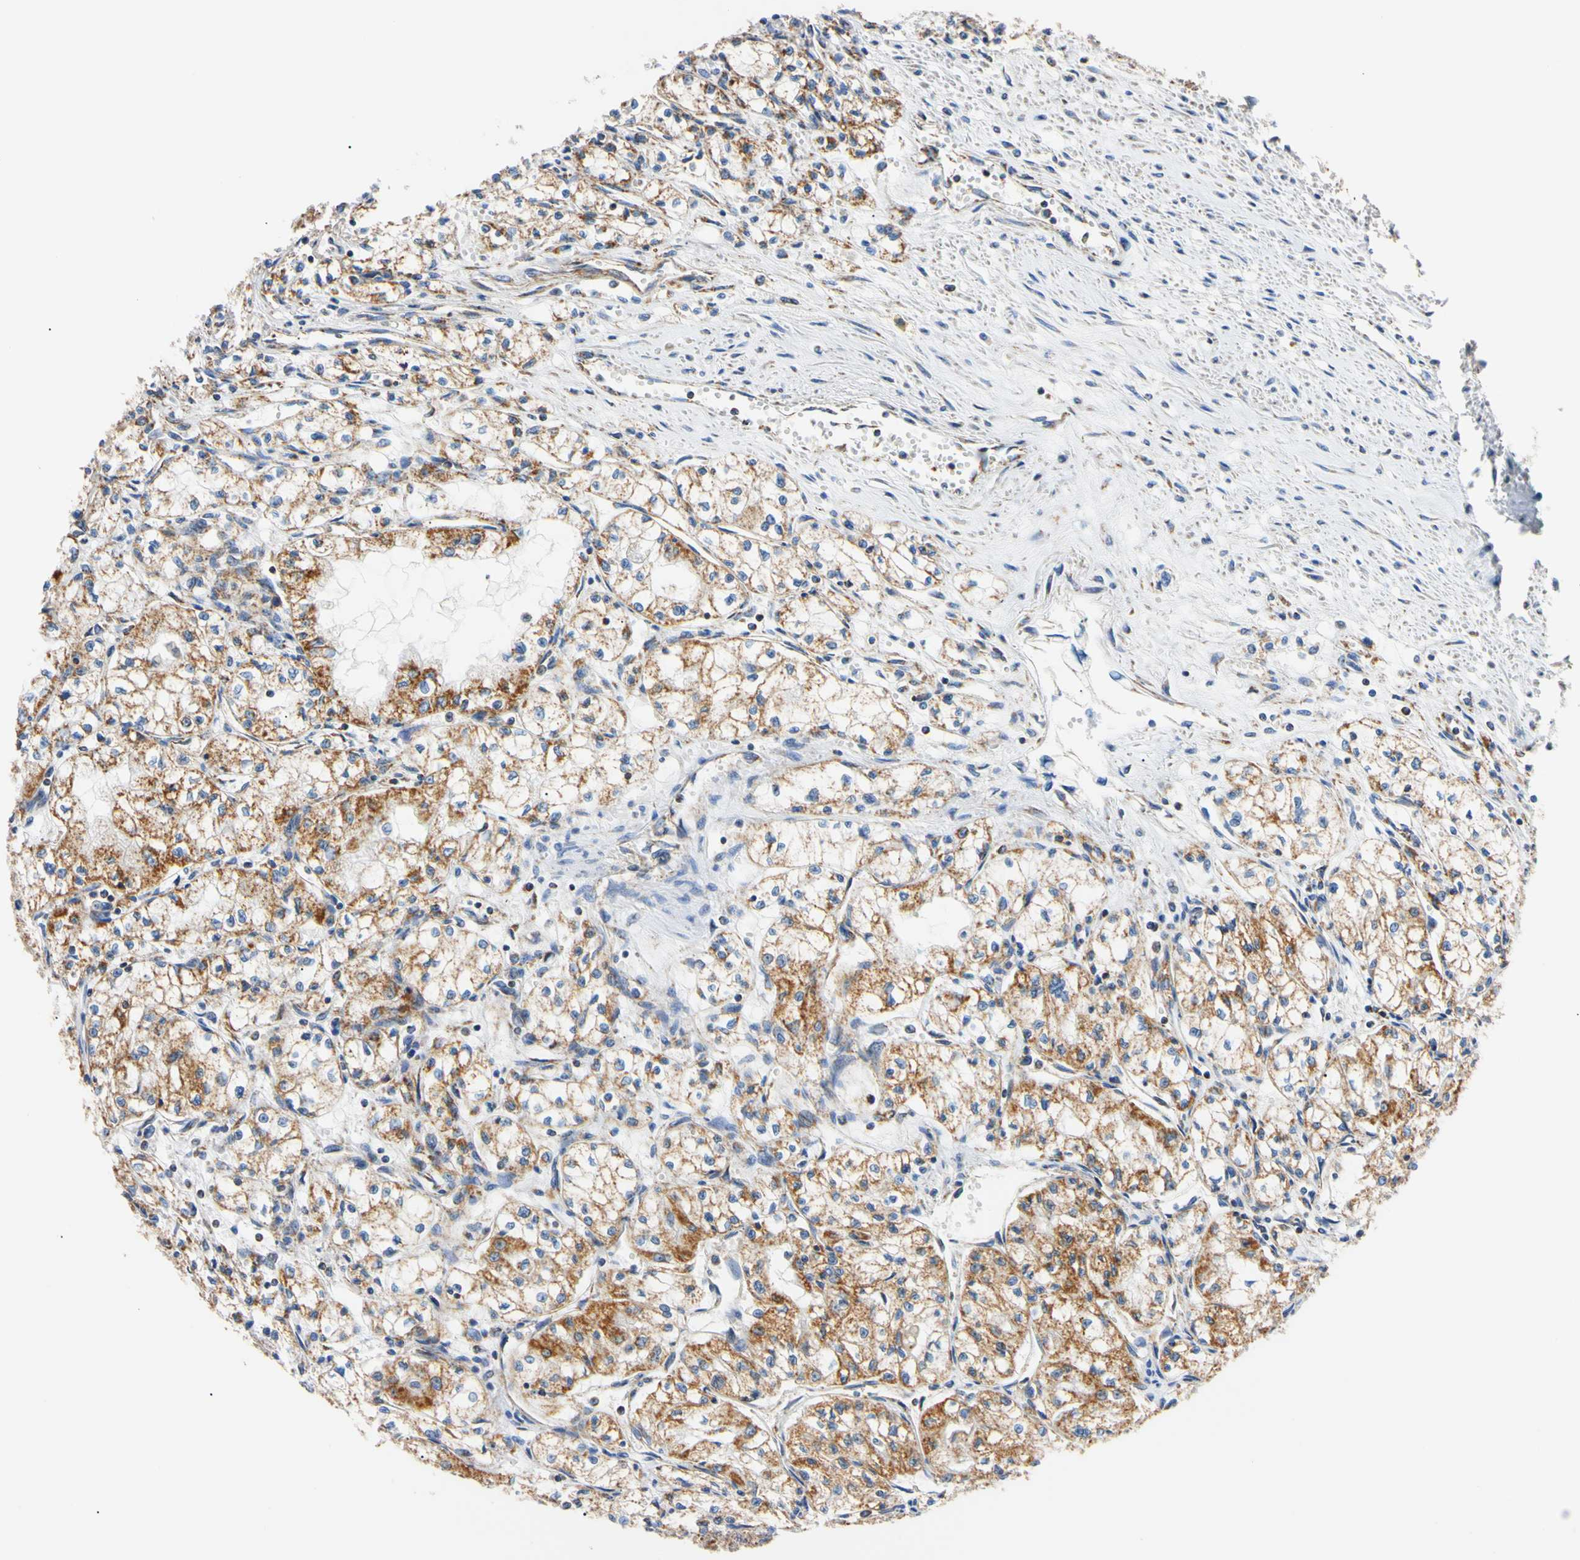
{"staining": {"intensity": "strong", "quantity": ">75%", "location": "cytoplasmic/membranous"}, "tissue": "renal cancer", "cell_type": "Tumor cells", "image_type": "cancer", "snomed": [{"axis": "morphology", "description": "Normal tissue, NOS"}, {"axis": "morphology", "description": "Adenocarcinoma, NOS"}, {"axis": "topography", "description": "Kidney"}], "caption": "Human adenocarcinoma (renal) stained for a protein (brown) reveals strong cytoplasmic/membranous positive staining in about >75% of tumor cells.", "gene": "CLPP", "patient": {"sex": "male", "age": 59}}